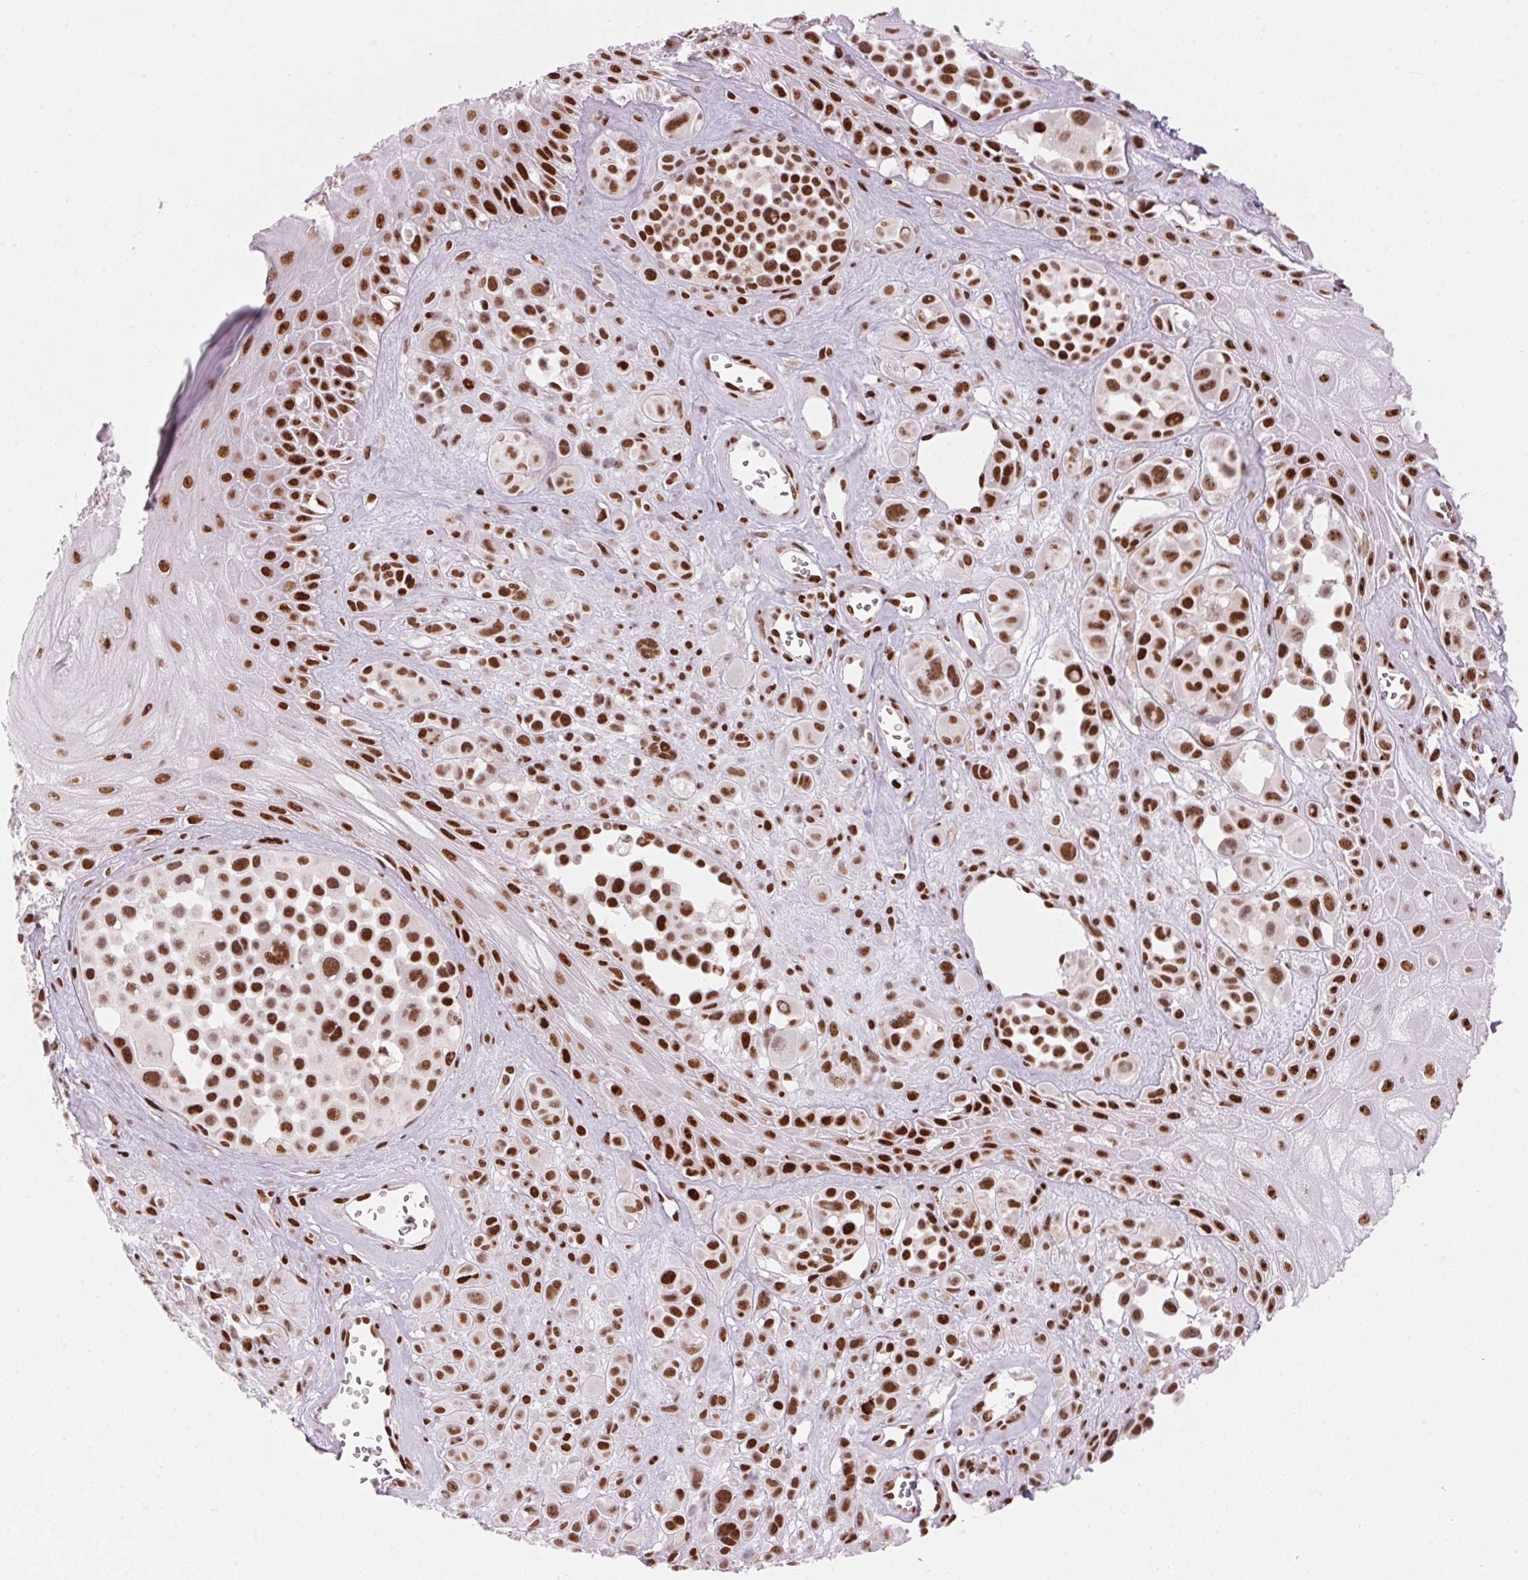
{"staining": {"intensity": "strong", "quantity": ">75%", "location": "nuclear"}, "tissue": "melanoma", "cell_type": "Tumor cells", "image_type": "cancer", "snomed": [{"axis": "morphology", "description": "Malignant melanoma, NOS"}, {"axis": "topography", "description": "Skin"}], "caption": "Malignant melanoma was stained to show a protein in brown. There is high levels of strong nuclear expression in about >75% of tumor cells.", "gene": "NXF1", "patient": {"sex": "male", "age": 77}}